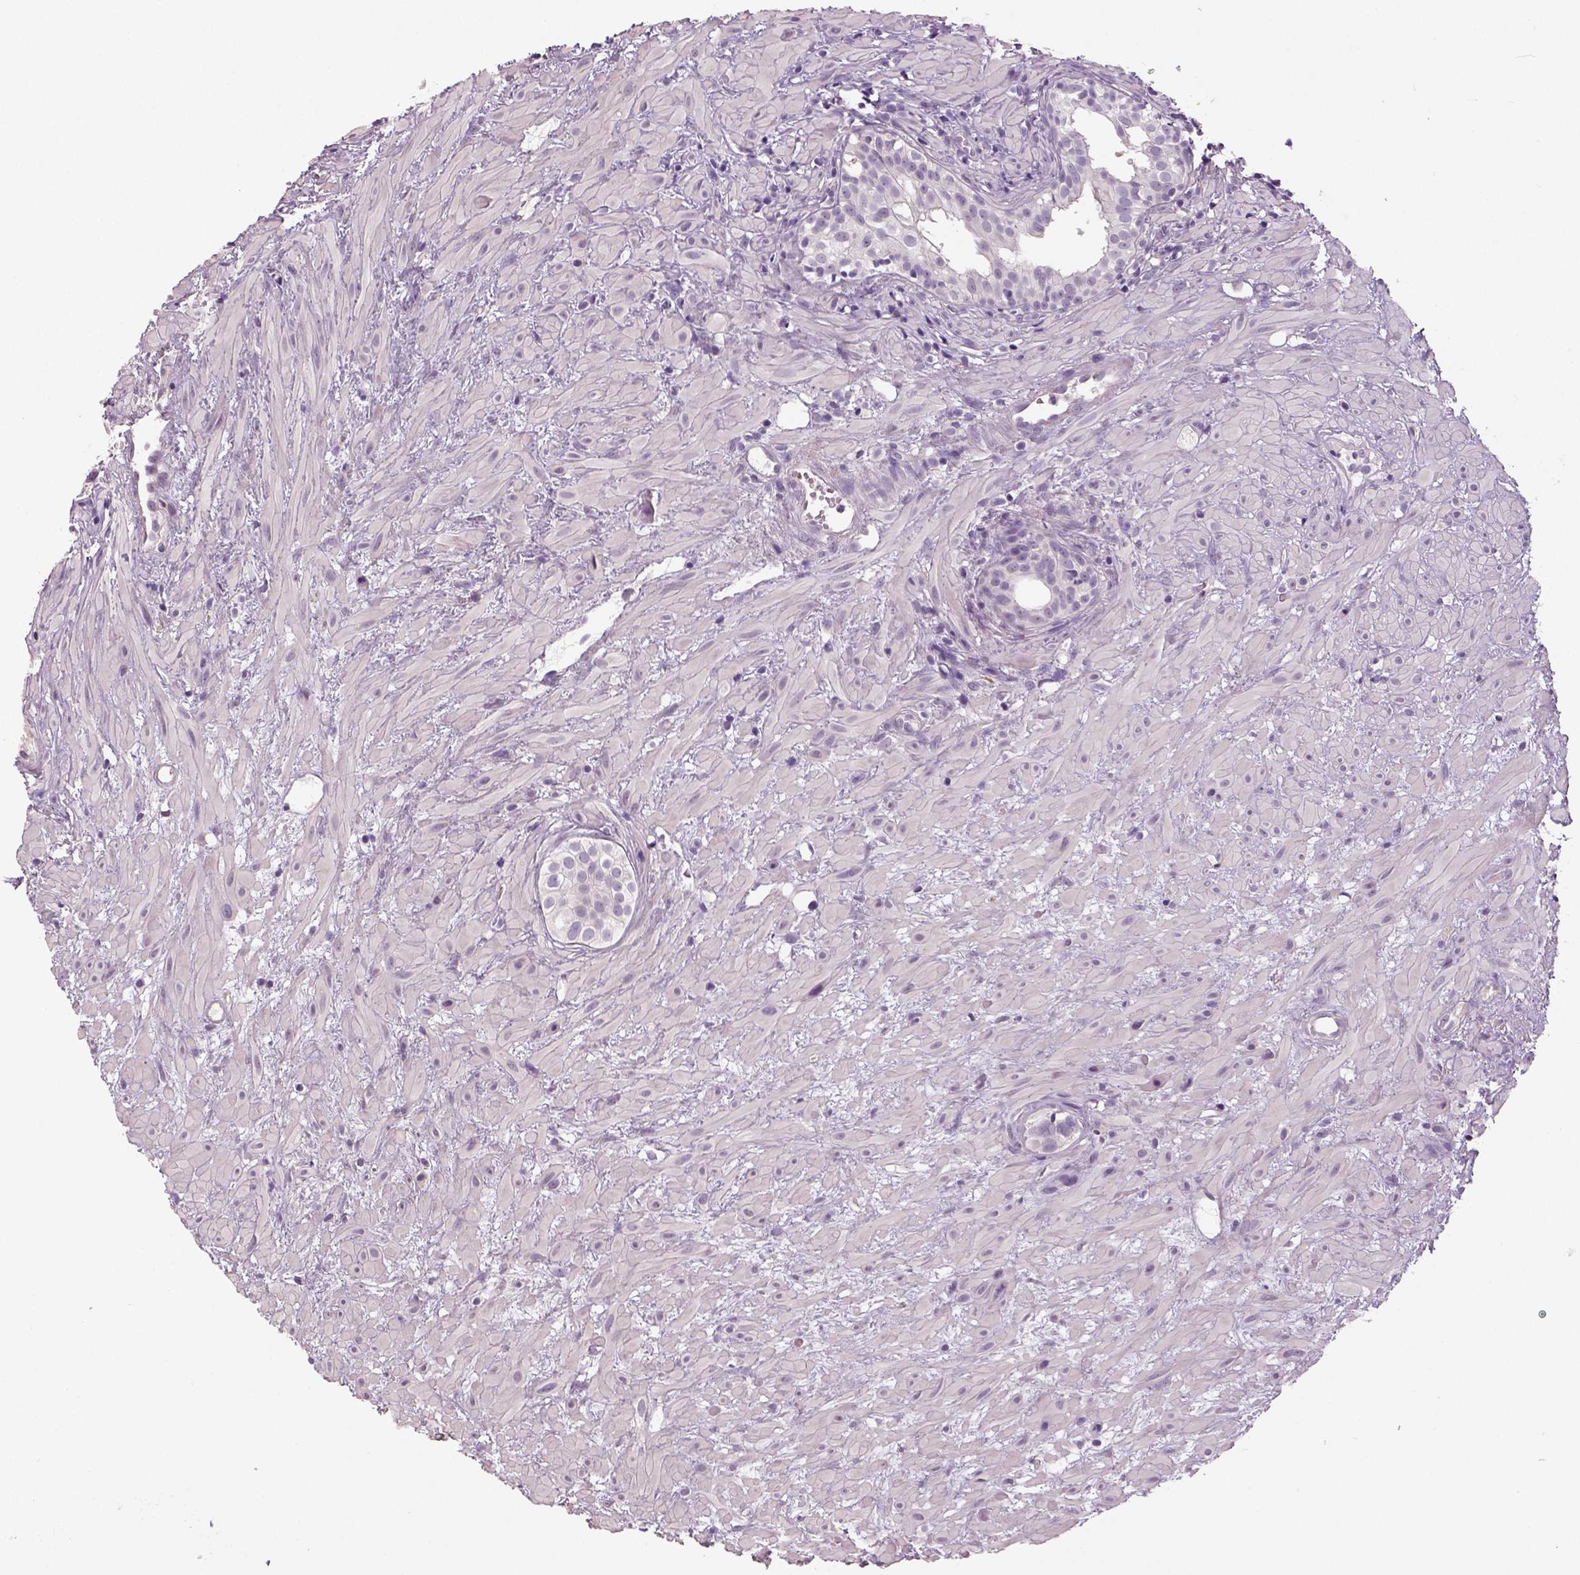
{"staining": {"intensity": "negative", "quantity": "none", "location": "none"}, "tissue": "prostate cancer", "cell_type": "Tumor cells", "image_type": "cancer", "snomed": [{"axis": "morphology", "description": "Adenocarcinoma, High grade"}, {"axis": "topography", "description": "Prostate"}], "caption": "Prostate cancer (adenocarcinoma (high-grade)) was stained to show a protein in brown. There is no significant staining in tumor cells.", "gene": "NECAB1", "patient": {"sex": "male", "age": 79}}